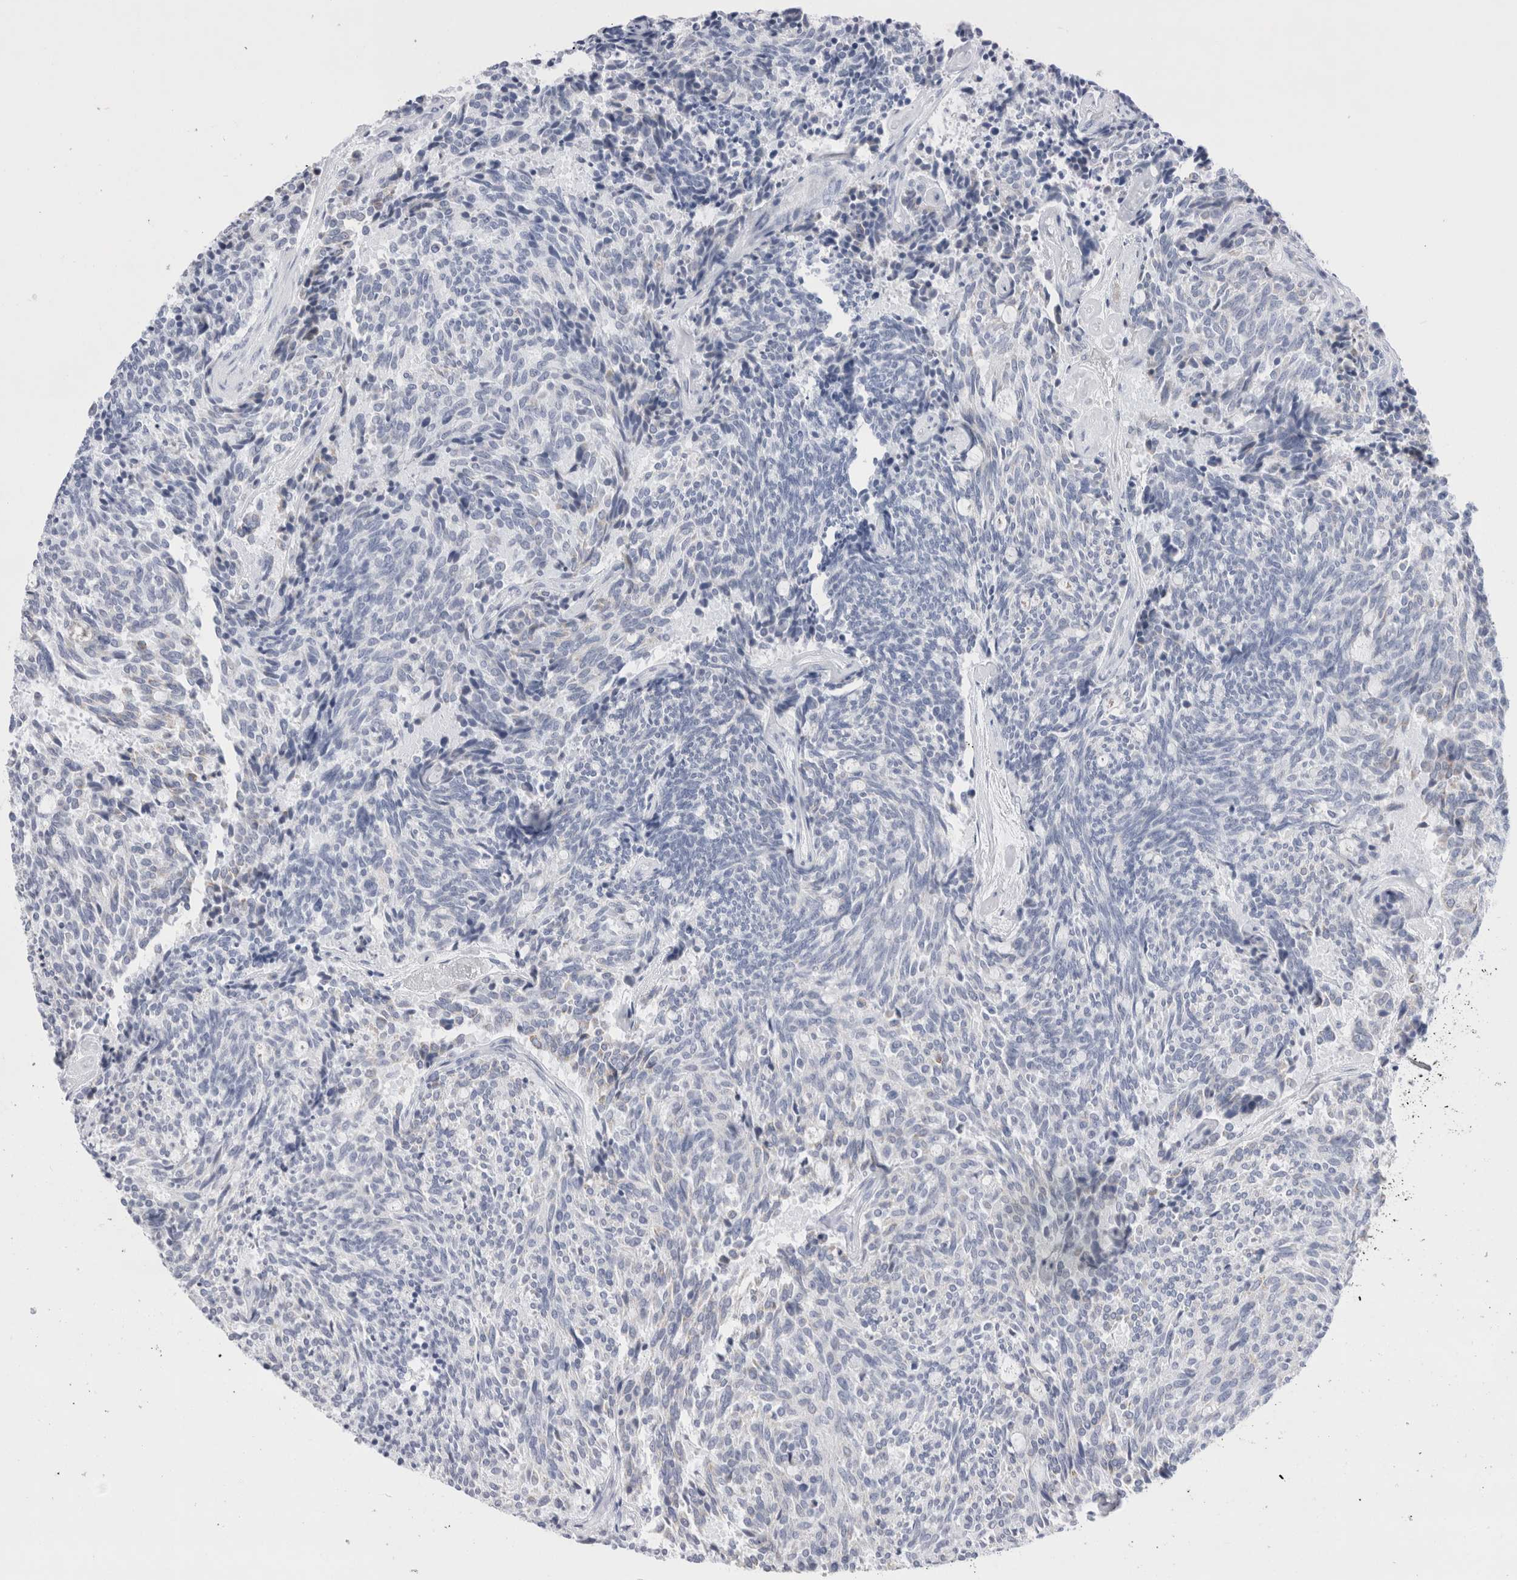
{"staining": {"intensity": "negative", "quantity": "none", "location": "none"}, "tissue": "carcinoid", "cell_type": "Tumor cells", "image_type": "cancer", "snomed": [{"axis": "morphology", "description": "Carcinoid, malignant, NOS"}, {"axis": "topography", "description": "Pancreas"}], "caption": "IHC photomicrograph of malignant carcinoid stained for a protein (brown), which shows no positivity in tumor cells. (DAB IHC, high magnification).", "gene": "ECHDC2", "patient": {"sex": "female", "age": 54}}